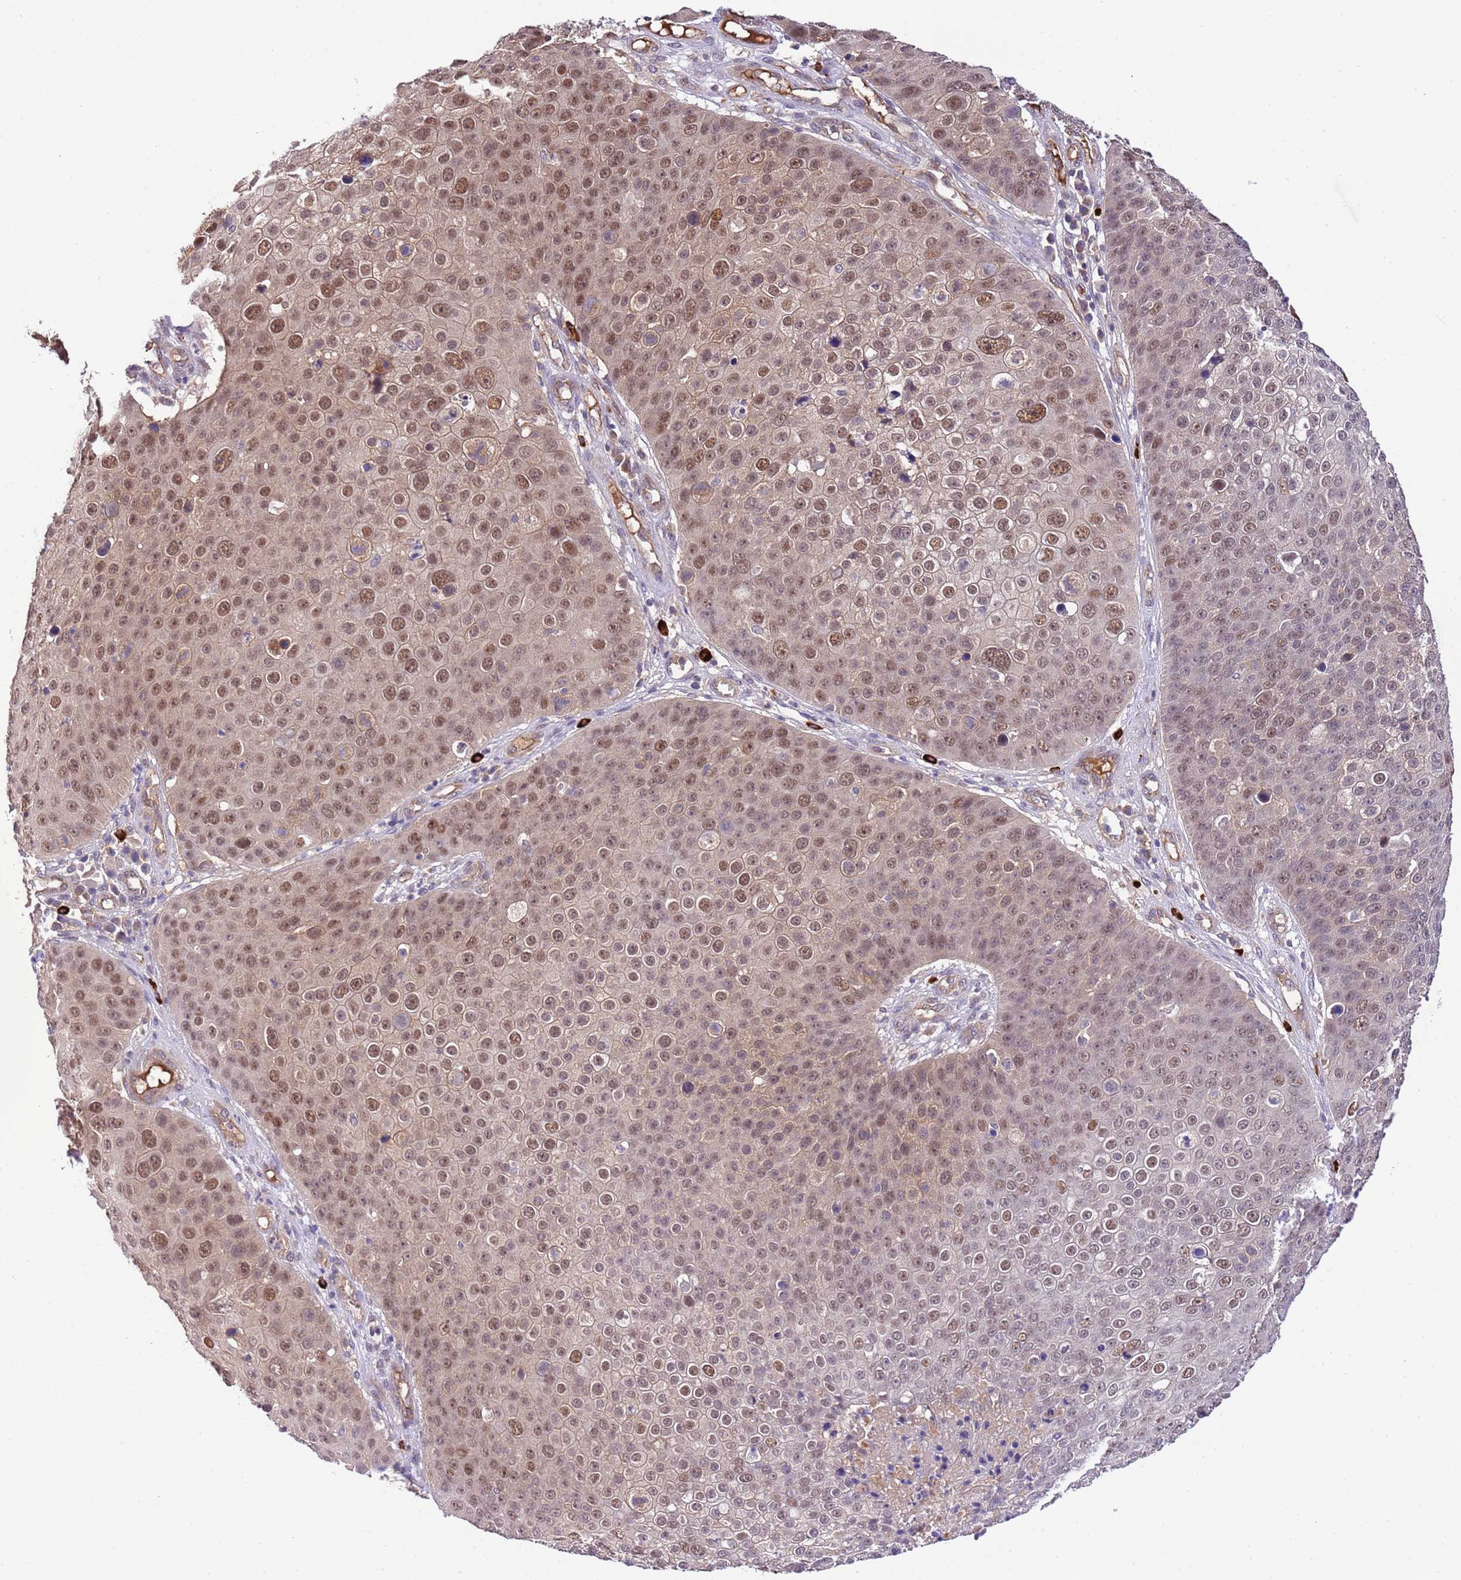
{"staining": {"intensity": "moderate", "quantity": "25%-75%", "location": "nuclear"}, "tissue": "skin cancer", "cell_type": "Tumor cells", "image_type": "cancer", "snomed": [{"axis": "morphology", "description": "Squamous cell carcinoma, NOS"}, {"axis": "topography", "description": "Skin"}], "caption": "Skin cancer stained with IHC exhibits moderate nuclear staining in about 25%-75% of tumor cells.", "gene": "DONSON", "patient": {"sex": "male", "age": 71}}